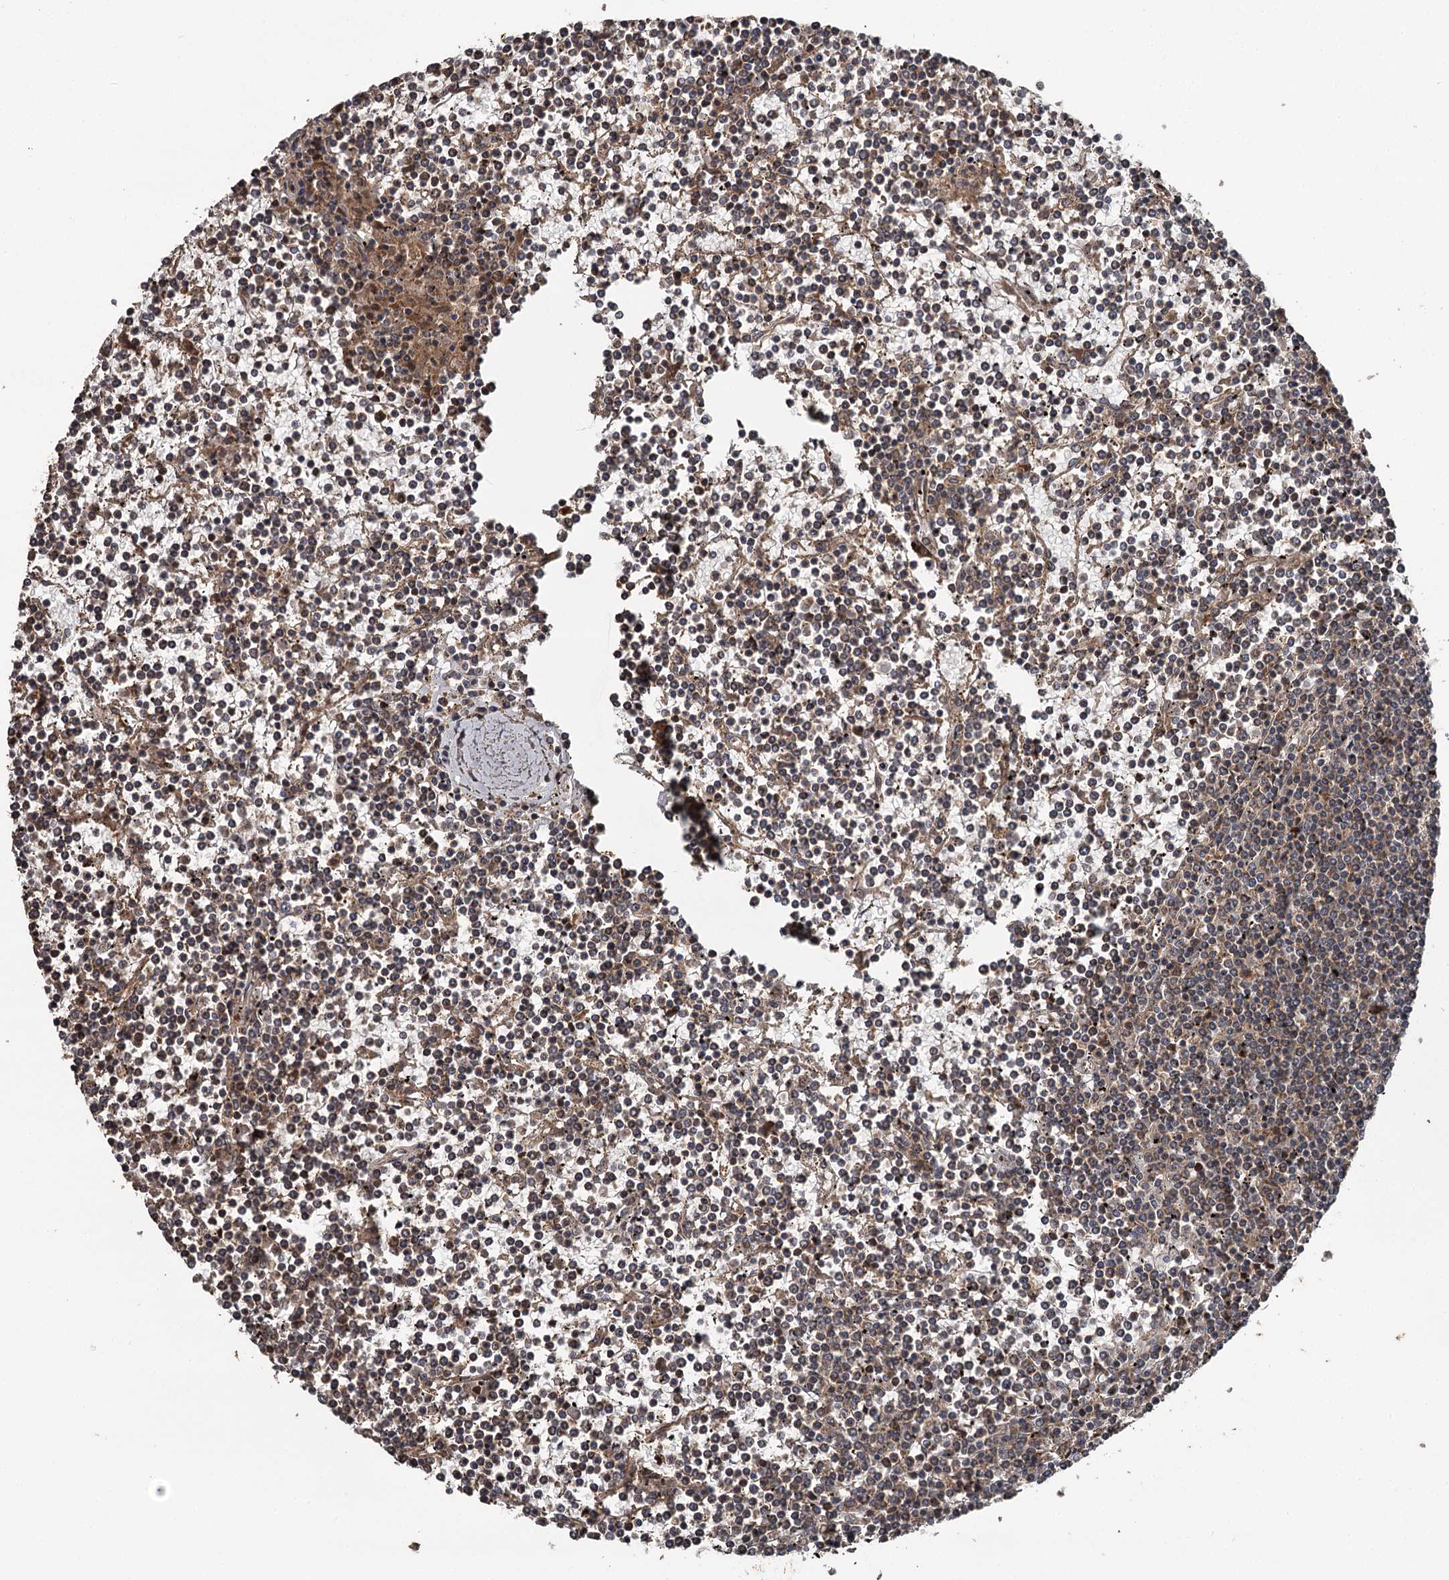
{"staining": {"intensity": "weak", "quantity": "25%-75%", "location": "cytoplasmic/membranous"}, "tissue": "lymphoma", "cell_type": "Tumor cells", "image_type": "cancer", "snomed": [{"axis": "morphology", "description": "Malignant lymphoma, non-Hodgkin's type, Low grade"}, {"axis": "topography", "description": "Spleen"}], "caption": "A histopathology image of lymphoma stained for a protein reveals weak cytoplasmic/membranous brown staining in tumor cells.", "gene": "RAB21", "patient": {"sex": "female", "age": 19}}